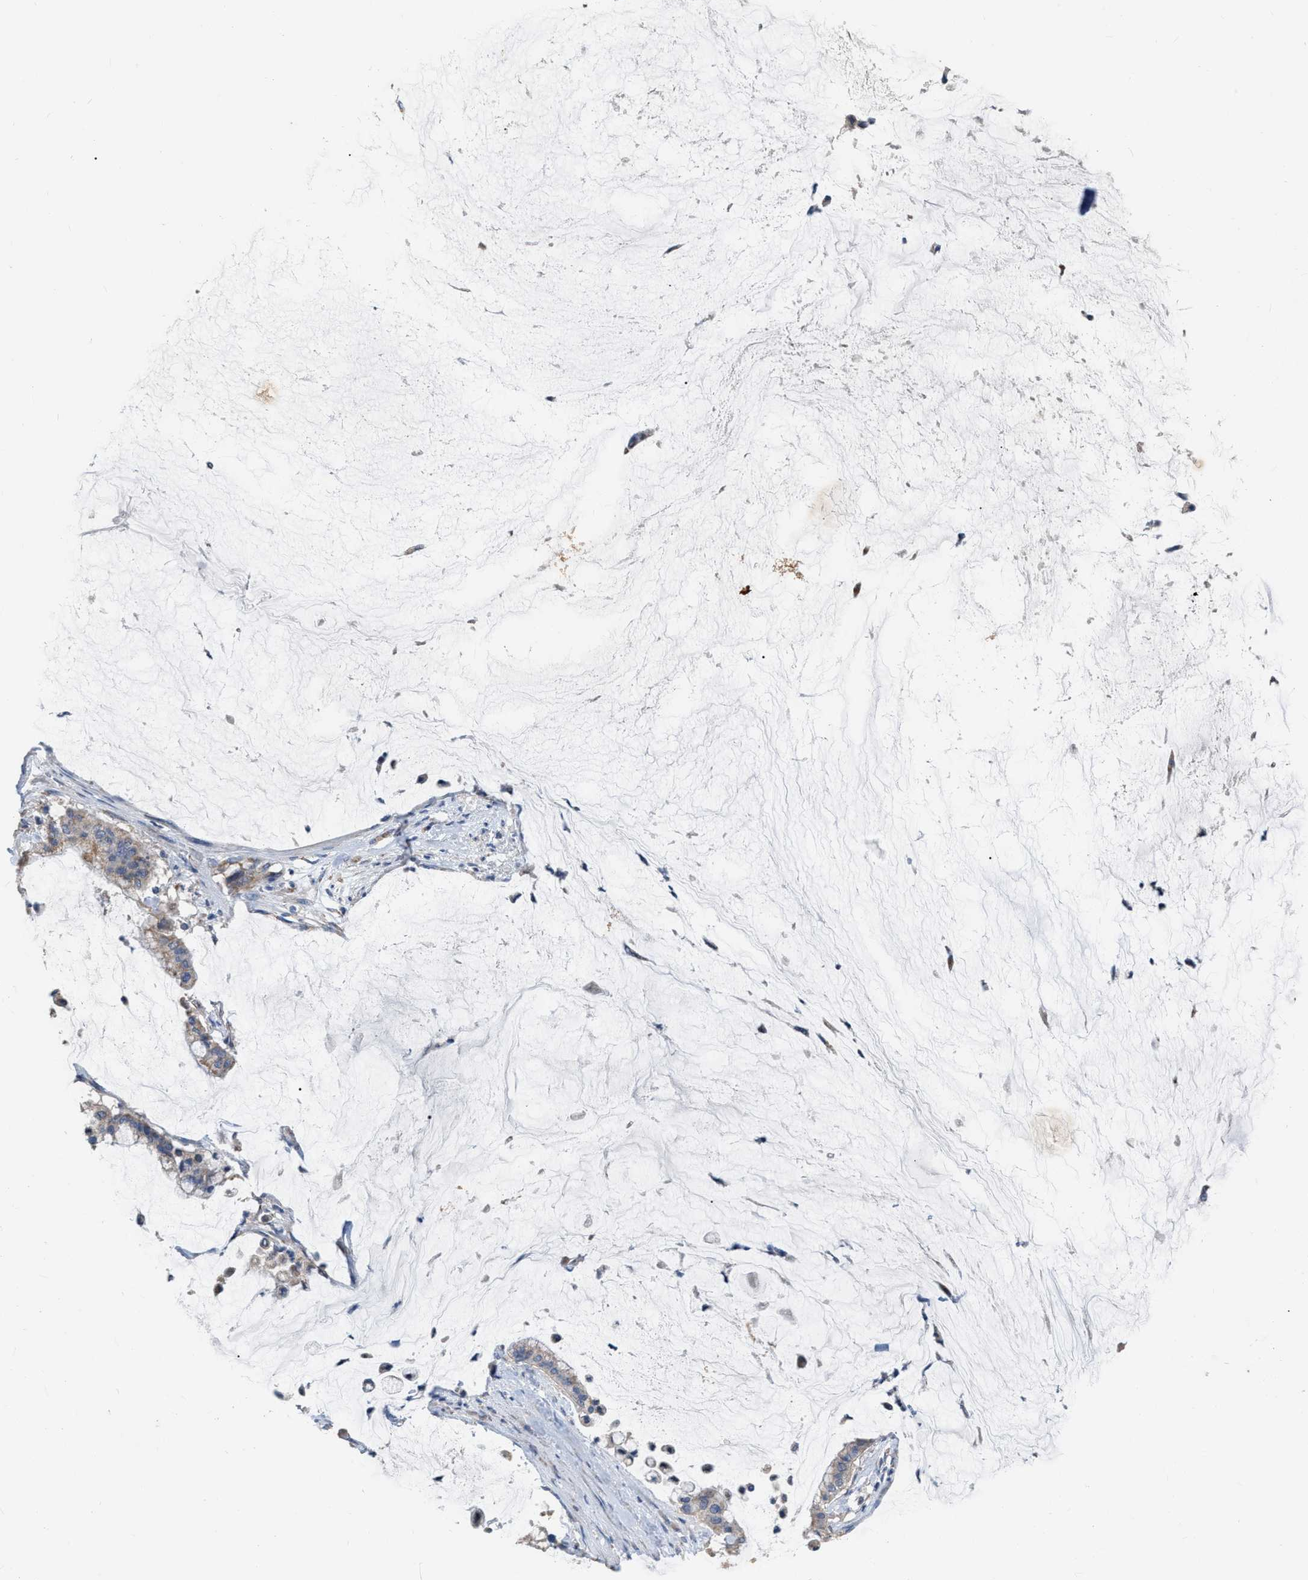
{"staining": {"intensity": "weak", "quantity": ">75%", "location": "cytoplasmic/membranous"}, "tissue": "pancreatic cancer", "cell_type": "Tumor cells", "image_type": "cancer", "snomed": [{"axis": "morphology", "description": "Adenocarcinoma, NOS"}, {"axis": "topography", "description": "Pancreas"}], "caption": "Pancreatic cancer (adenocarcinoma) stained with a protein marker demonstrates weak staining in tumor cells.", "gene": "DDX56", "patient": {"sex": "male", "age": 41}}